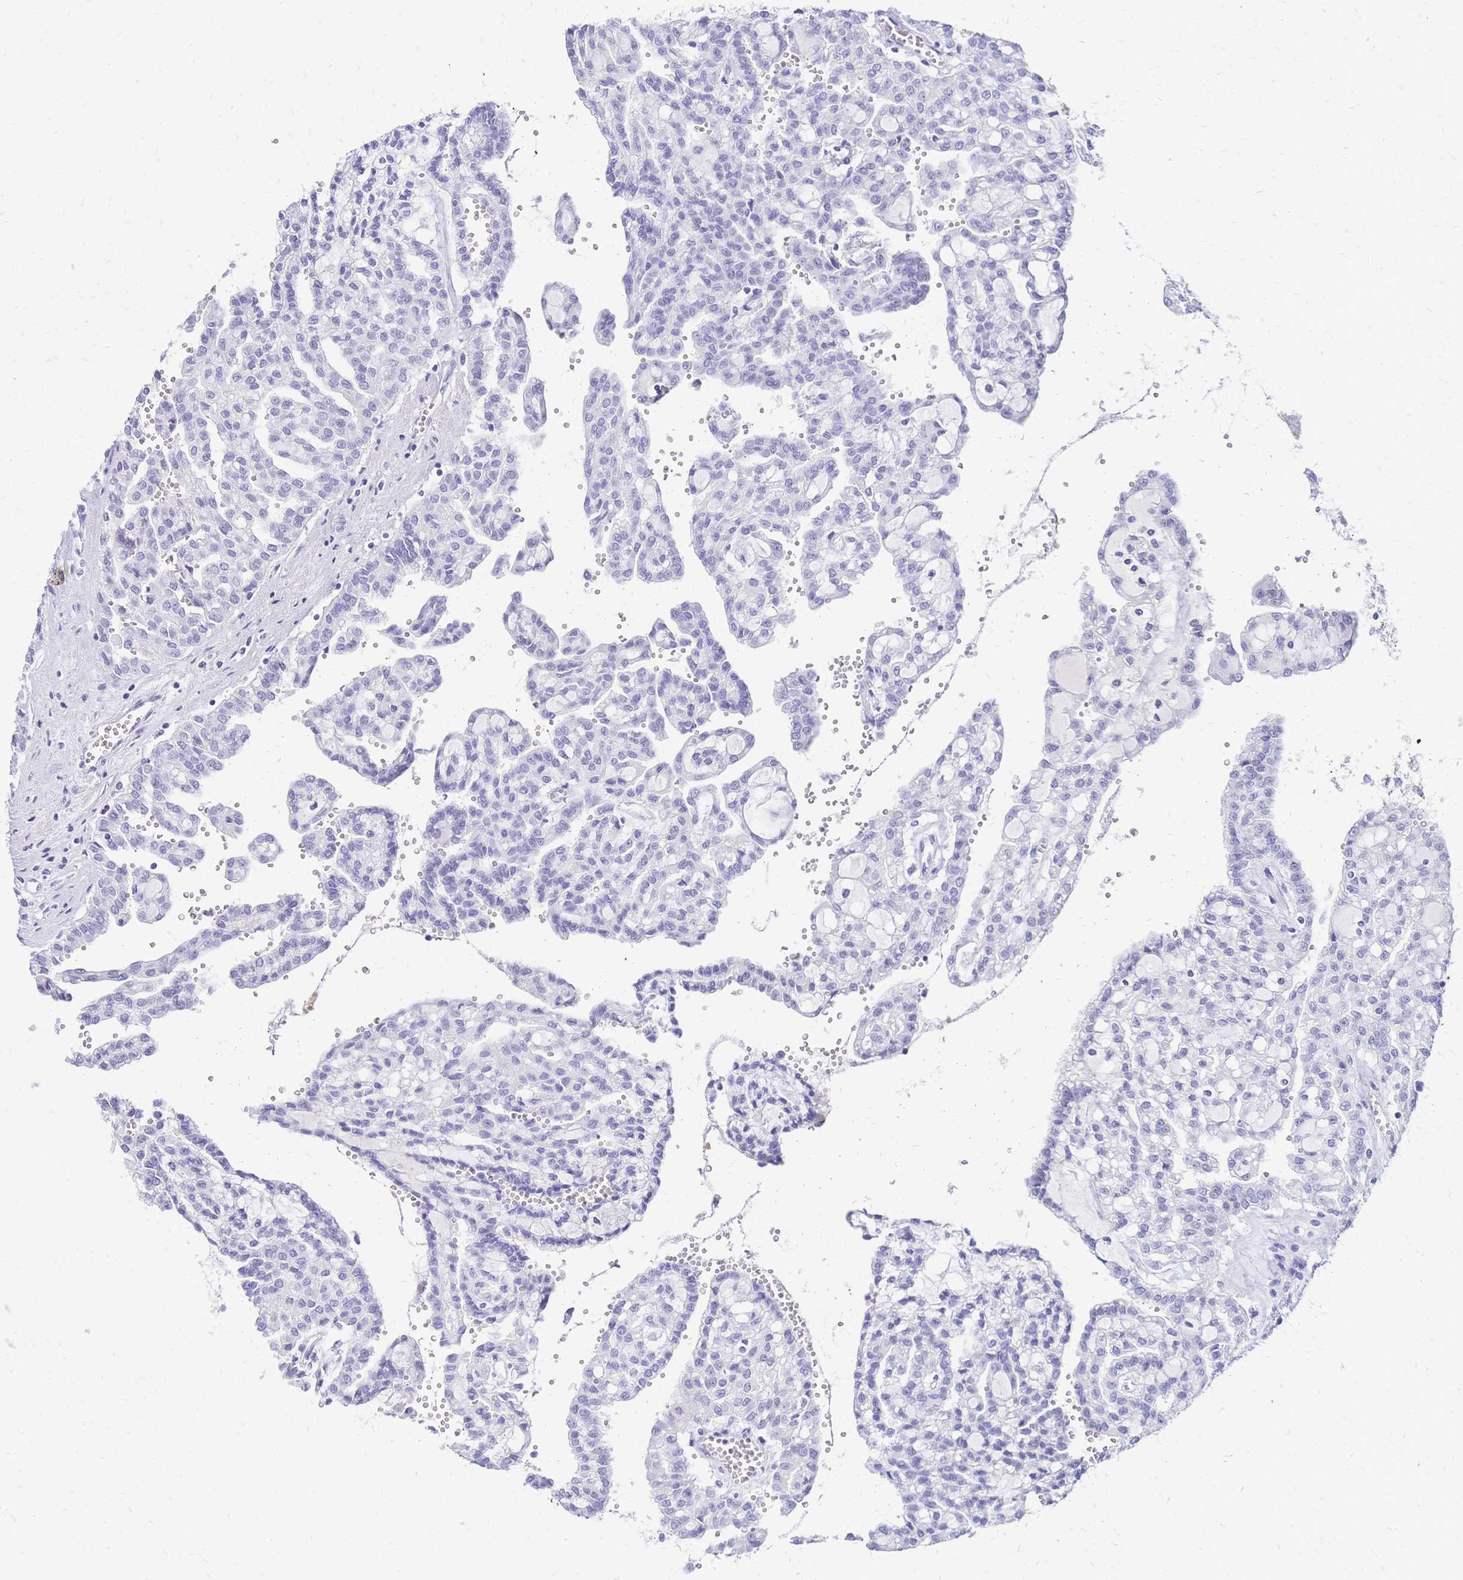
{"staining": {"intensity": "negative", "quantity": "none", "location": "none"}, "tissue": "renal cancer", "cell_type": "Tumor cells", "image_type": "cancer", "snomed": [{"axis": "morphology", "description": "Adenocarcinoma, NOS"}, {"axis": "topography", "description": "Kidney"}], "caption": "This photomicrograph is of renal cancer (adenocarcinoma) stained with immunohistochemistry (IHC) to label a protein in brown with the nuclei are counter-stained blue. There is no expression in tumor cells.", "gene": "FA2H", "patient": {"sex": "male", "age": 63}}